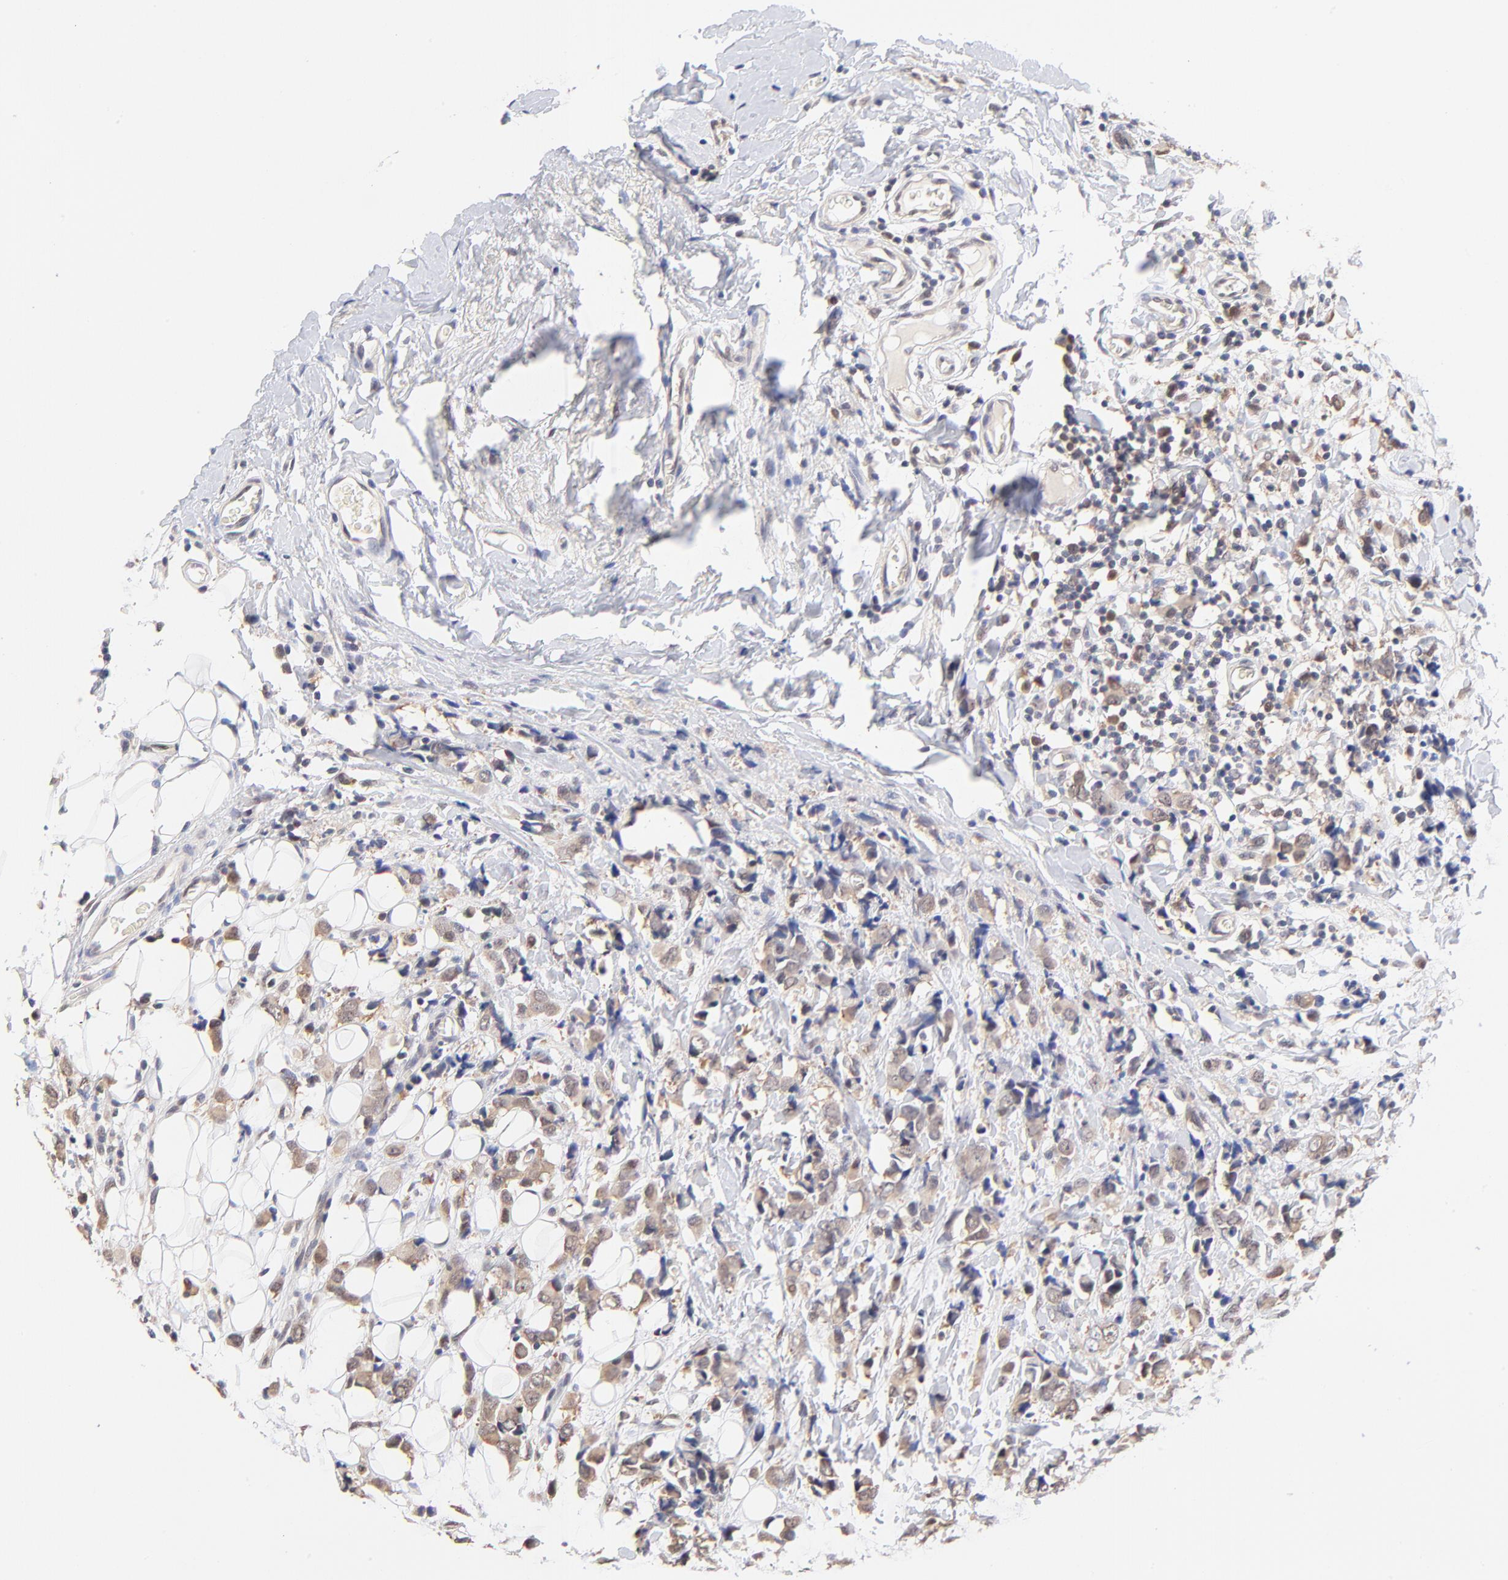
{"staining": {"intensity": "weak", "quantity": "<25%", "location": "nuclear"}, "tissue": "breast cancer", "cell_type": "Tumor cells", "image_type": "cancer", "snomed": [{"axis": "morphology", "description": "Lobular carcinoma"}, {"axis": "topography", "description": "Breast"}], "caption": "Tumor cells show no significant protein staining in breast cancer (lobular carcinoma).", "gene": "TXNL1", "patient": {"sex": "female", "age": 57}}